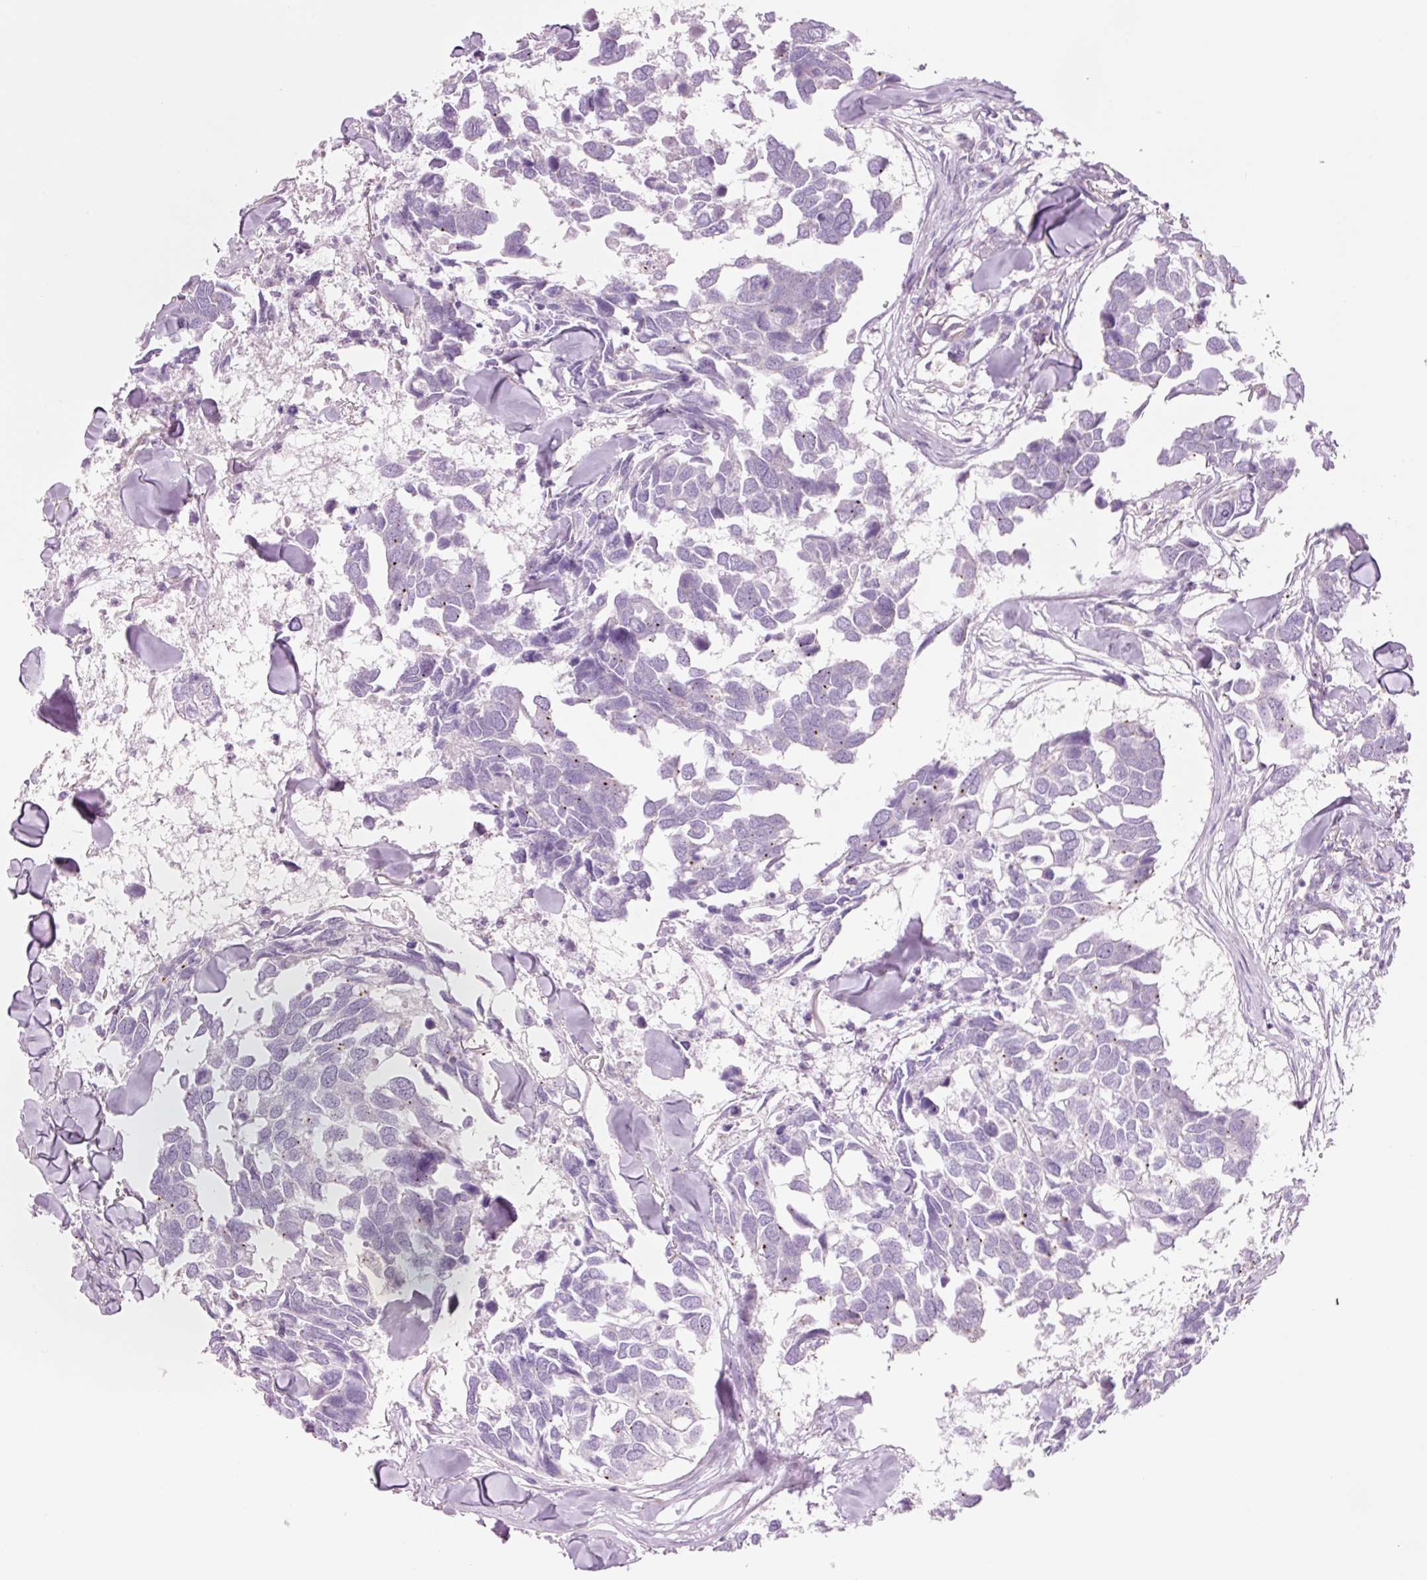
{"staining": {"intensity": "negative", "quantity": "none", "location": "none"}, "tissue": "breast cancer", "cell_type": "Tumor cells", "image_type": "cancer", "snomed": [{"axis": "morphology", "description": "Duct carcinoma"}, {"axis": "topography", "description": "Breast"}], "caption": "A photomicrograph of breast cancer (intraductal carcinoma) stained for a protein shows no brown staining in tumor cells.", "gene": "HSPA4L", "patient": {"sex": "female", "age": 83}}